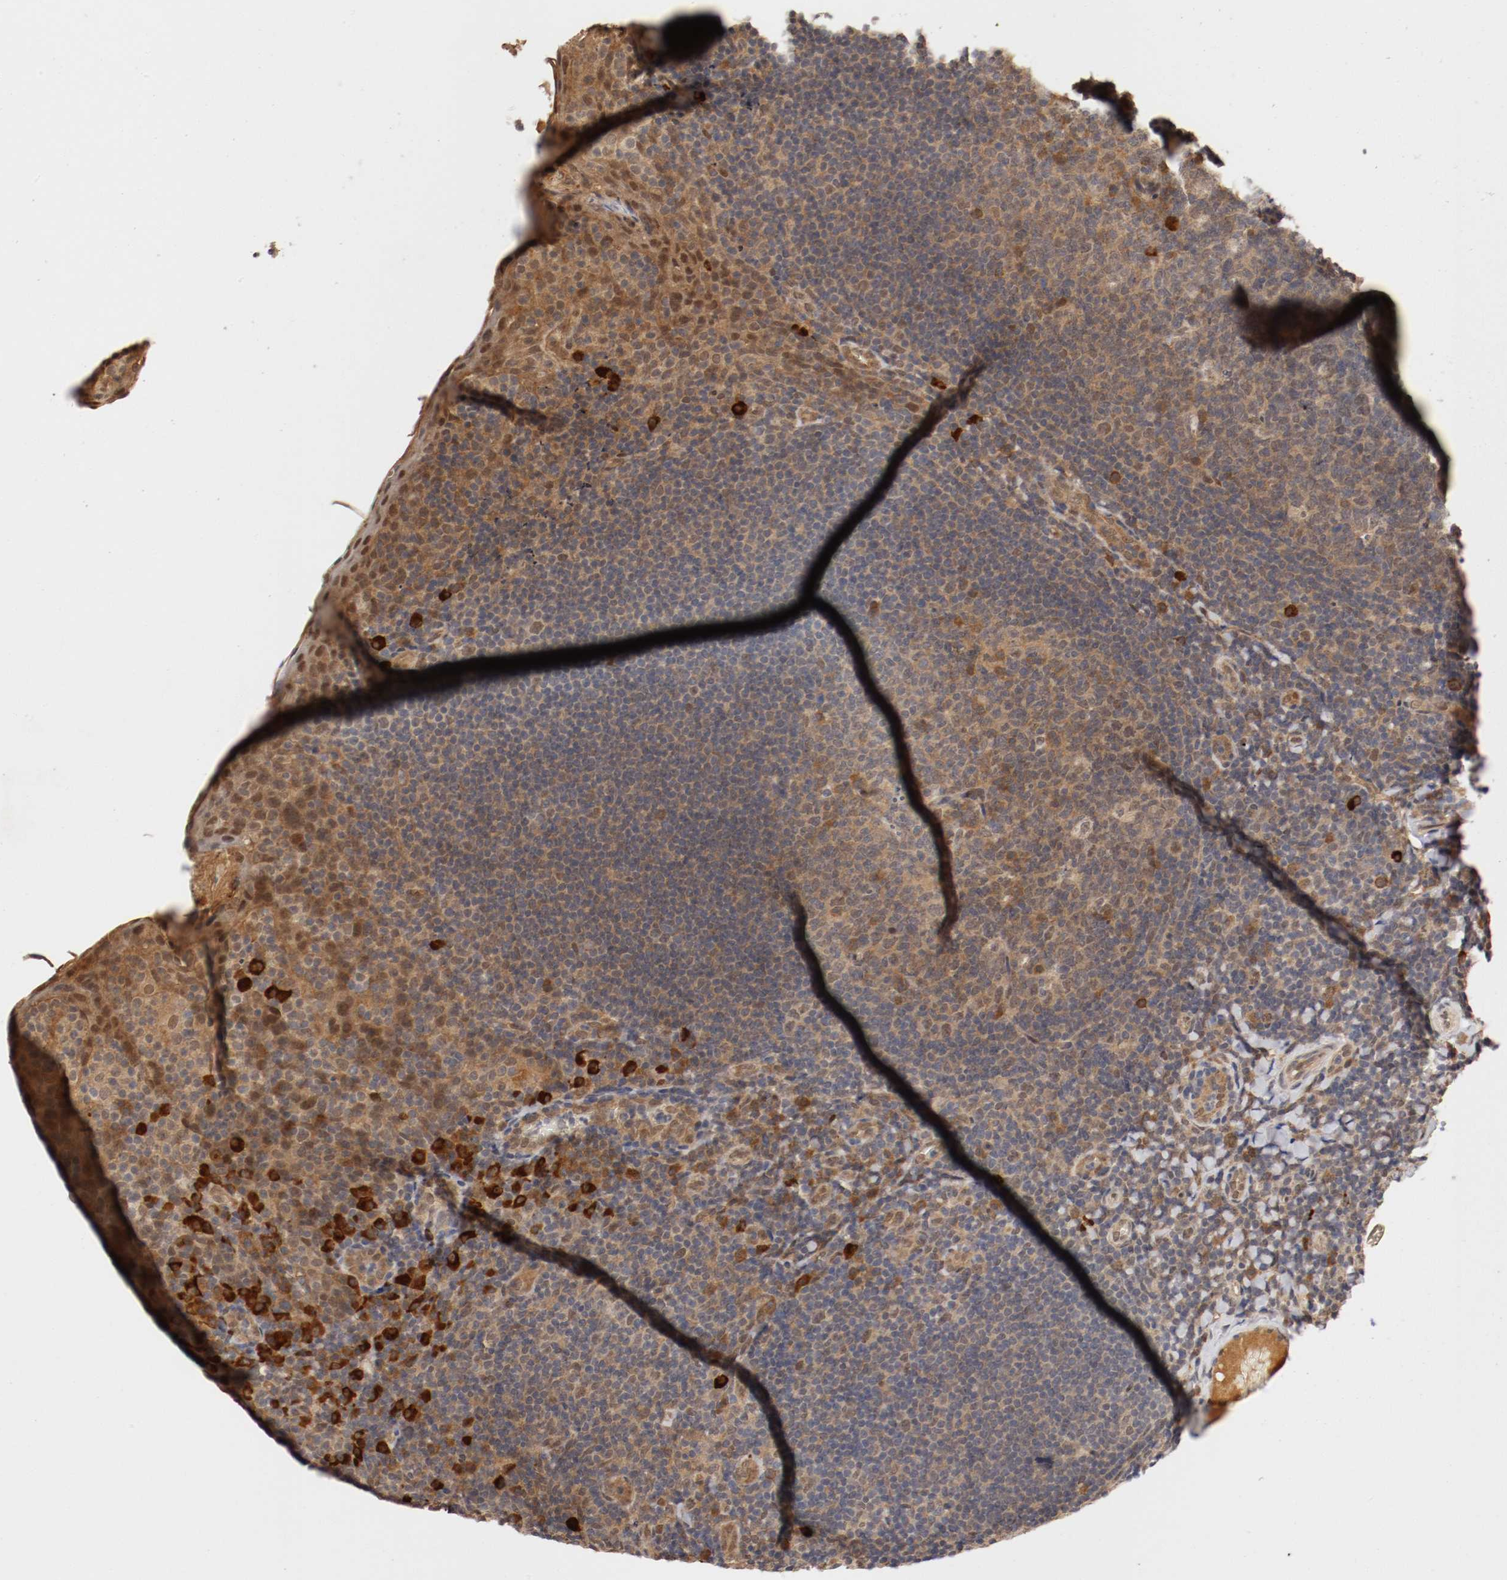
{"staining": {"intensity": "weak", "quantity": ">75%", "location": "cytoplasmic/membranous,nuclear"}, "tissue": "tonsil", "cell_type": "Germinal center cells", "image_type": "normal", "snomed": [{"axis": "morphology", "description": "Normal tissue, NOS"}, {"axis": "topography", "description": "Tonsil"}], "caption": "Immunohistochemical staining of normal tonsil exhibits low levels of weak cytoplasmic/membranous,nuclear positivity in approximately >75% of germinal center cells. (Stains: DAB in brown, nuclei in blue, Microscopy: brightfield microscopy at high magnification).", "gene": "DNMT3B", "patient": {"sex": "male", "age": 17}}